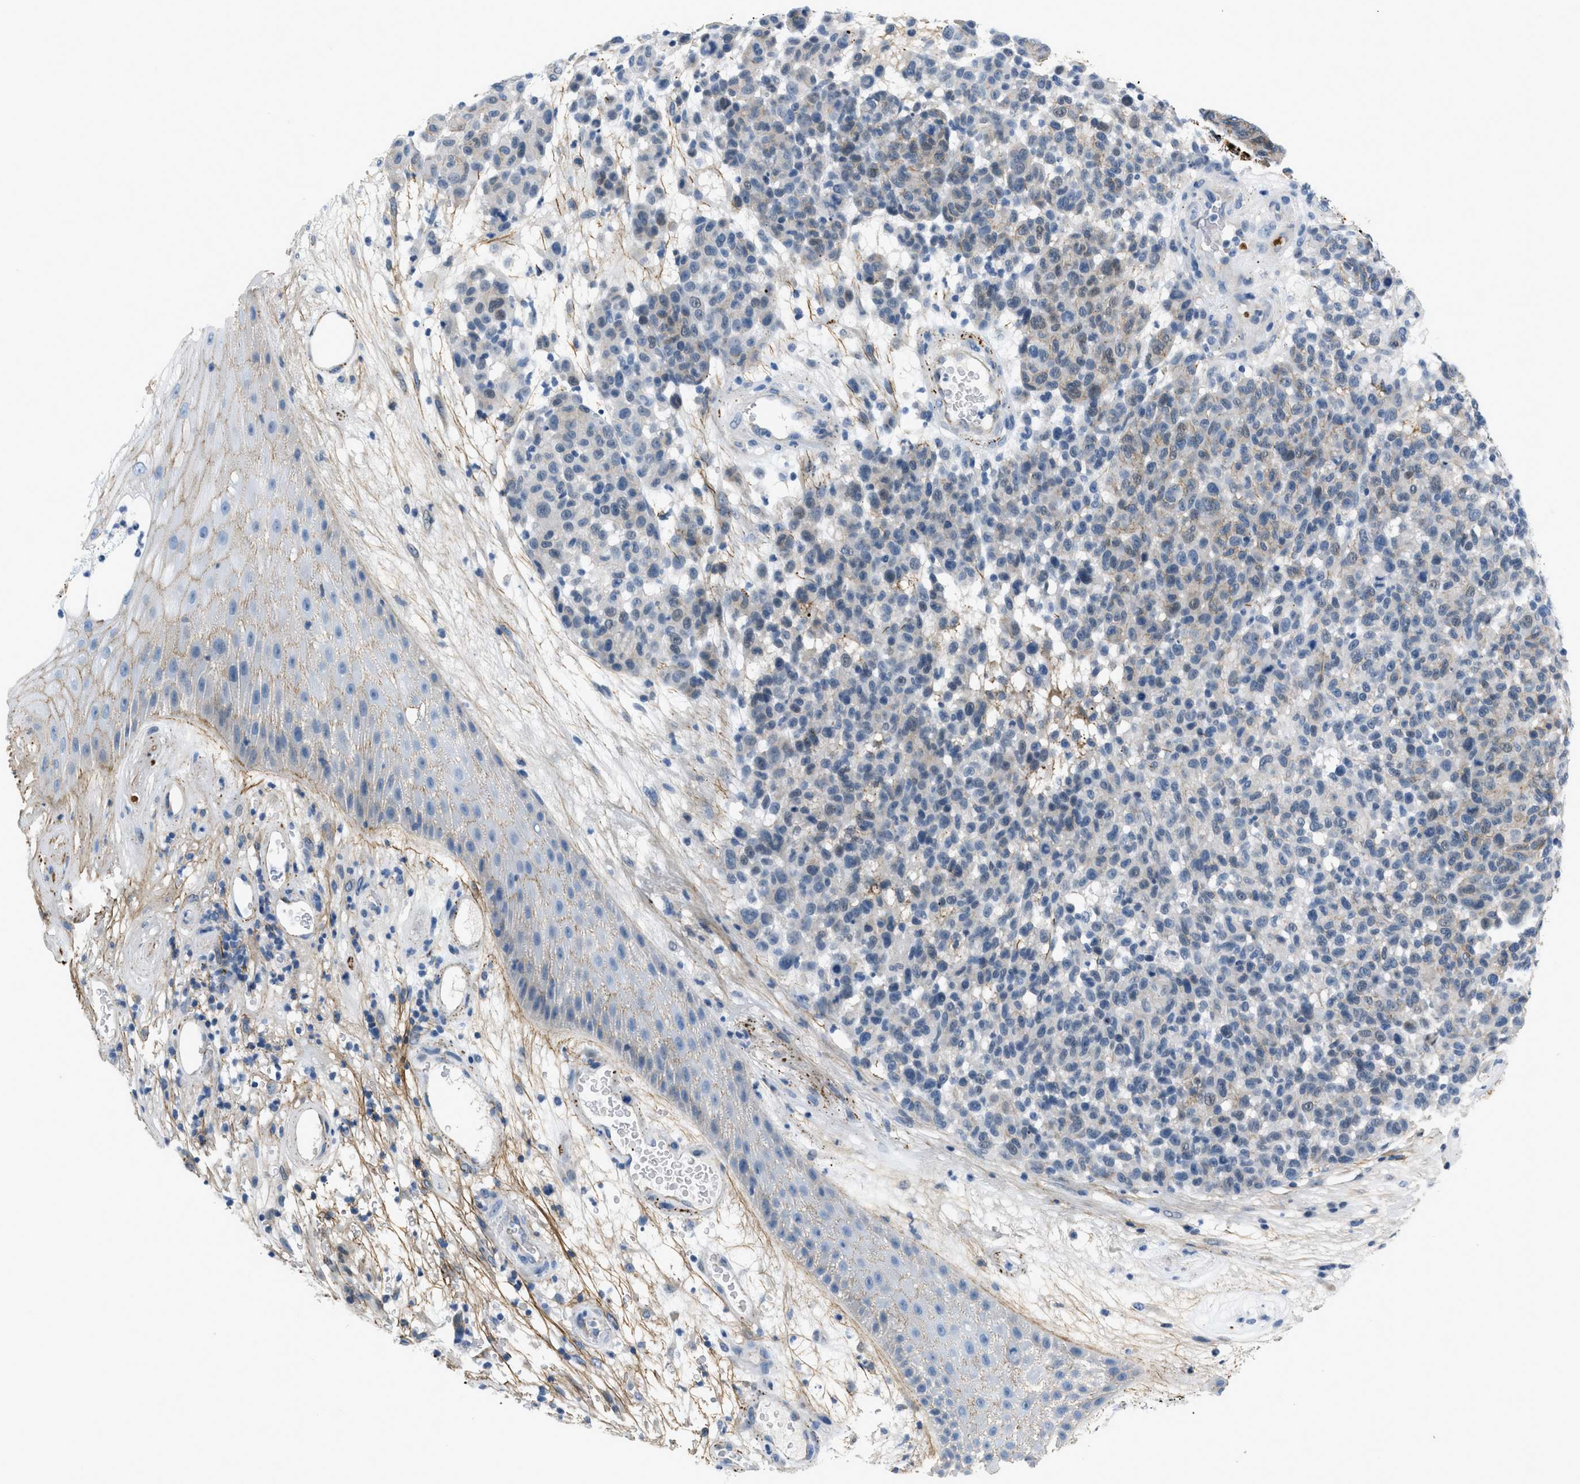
{"staining": {"intensity": "weak", "quantity": "<25%", "location": "cytoplasmic/membranous,nuclear"}, "tissue": "melanoma", "cell_type": "Tumor cells", "image_type": "cancer", "snomed": [{"axis": "morphology", "description": "Malignant melanoma, NOS"}, {"axis": "topography", "description": "Skin"}], "caption": "DAB (3,3'-diaminobenzidine) immunohistochemical staining of malignant melanoma exhibits no significant positivity in tumor cells.", "gene": "FBN1", "patient": {"sex": "male", "age": 59}}